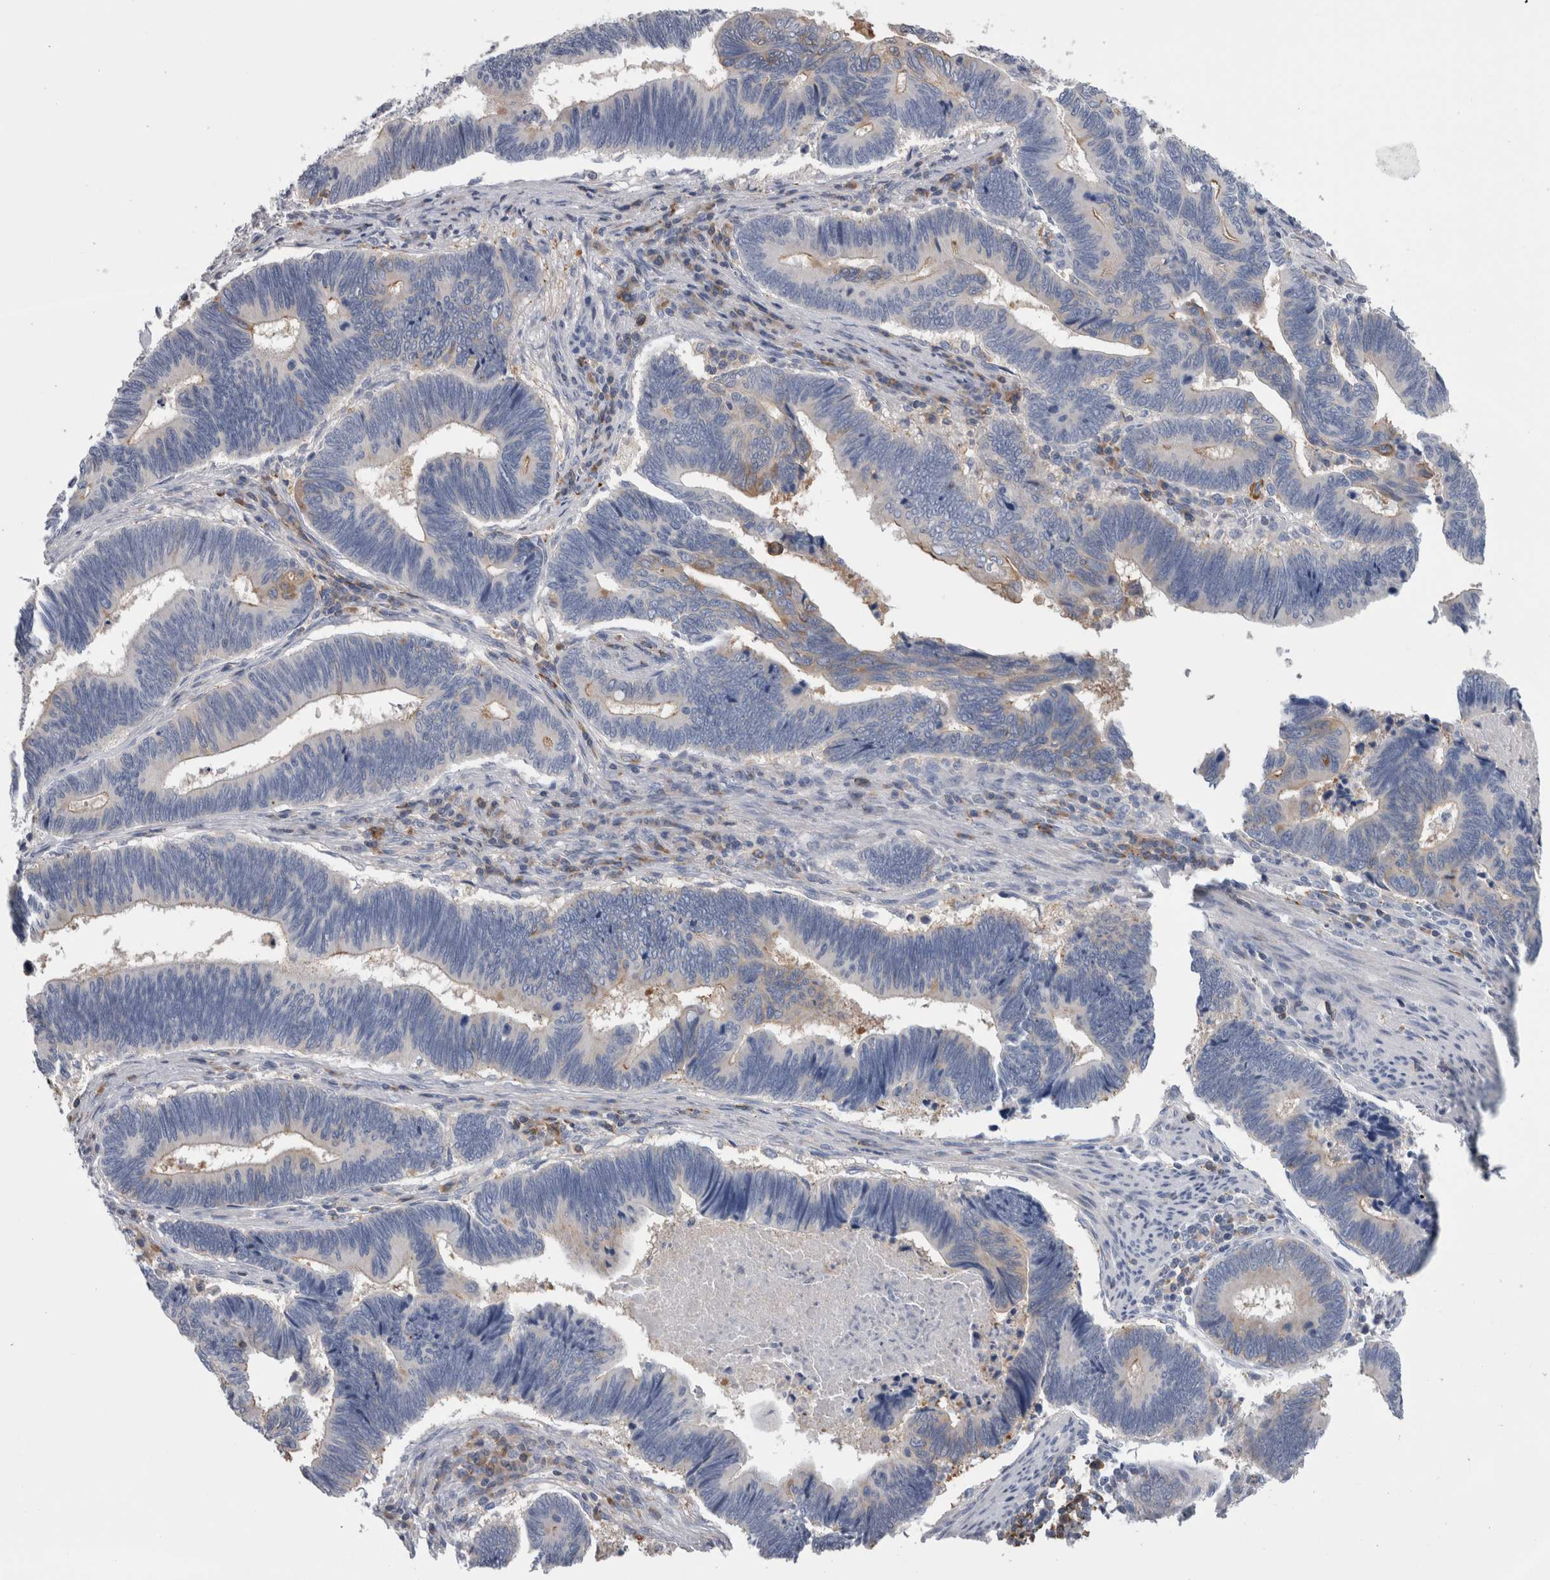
{"staining": {"intensity": "negative", "quantity": "none", "location": "none"}, "tissue": "pancreatic cancer", "cell_type": "Tumor cells", "image_type": "cancer", "snomed": [{"axis": "morphology", "description": "Adenocarcinoma, NOS"}, {"axis": "topography", "description": "Pancreas"}], "caption": "Image shows no protein positivity in tumor cells of pancreatic adenocarcinoma tissue.", "gene": "DCTN6", "patient": {"sex": "female", "age": 70}}